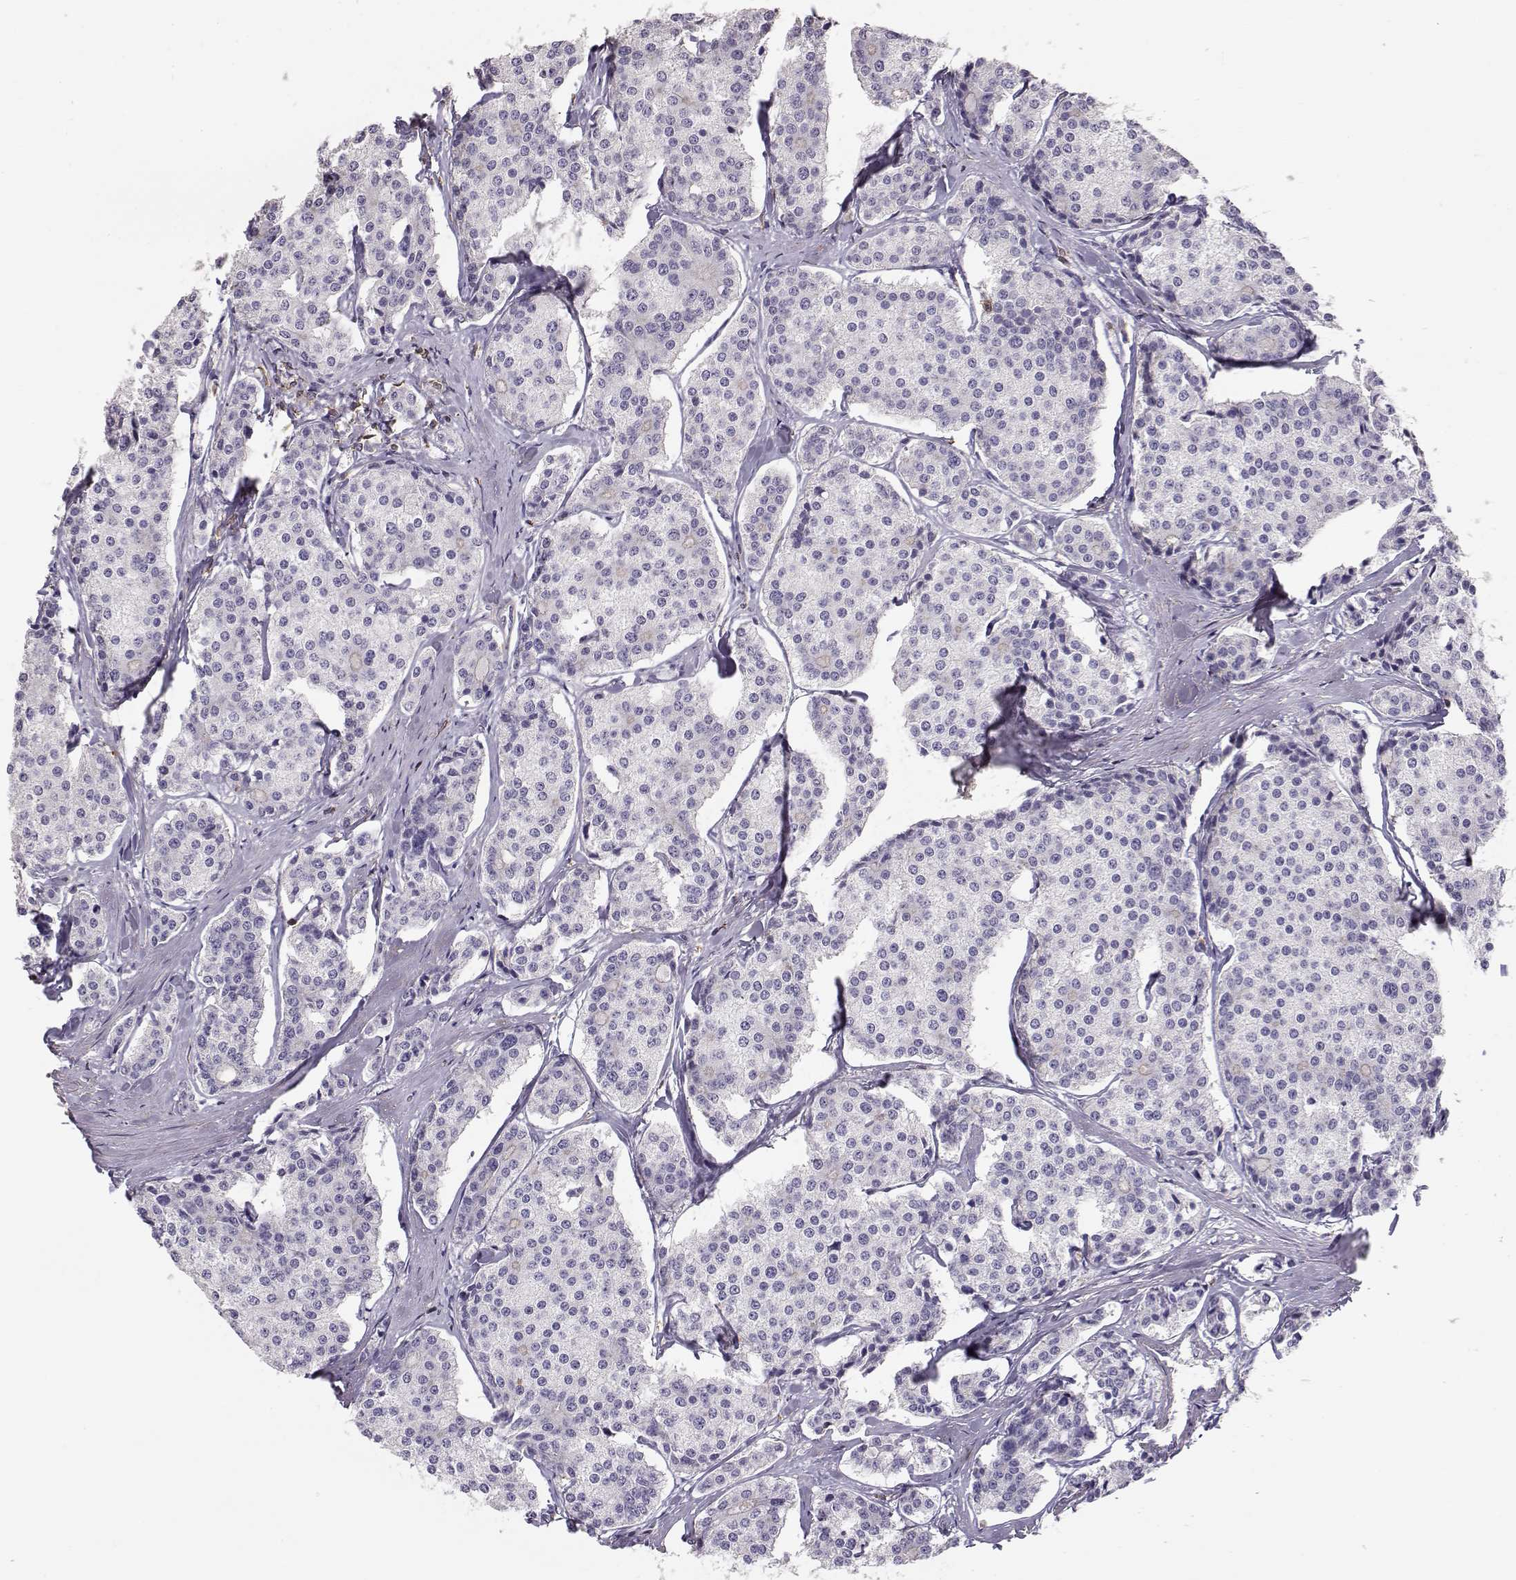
{"staining": {"intensity": "negative", "quantity": "none", "location": "none"}, "tissue": "carcinoid", "cell_type": "Tumor cells", "image_type": "cancer", "snomed": [{"axis": "morphology", "description": "Carcinoid, malignant, NOS"}, {"axis": "topography", "description": "Small intestine"}], "caption": "Immunohistochemistry (IHC) micrograph of neoplastic tissue: carcinoid stained with DAB (3,3'-diaminobenzidine) shows no significant protein positivity in tumor cells.", "gene": "DAPL1", "patient": {"sex": "female", "age": 65}}